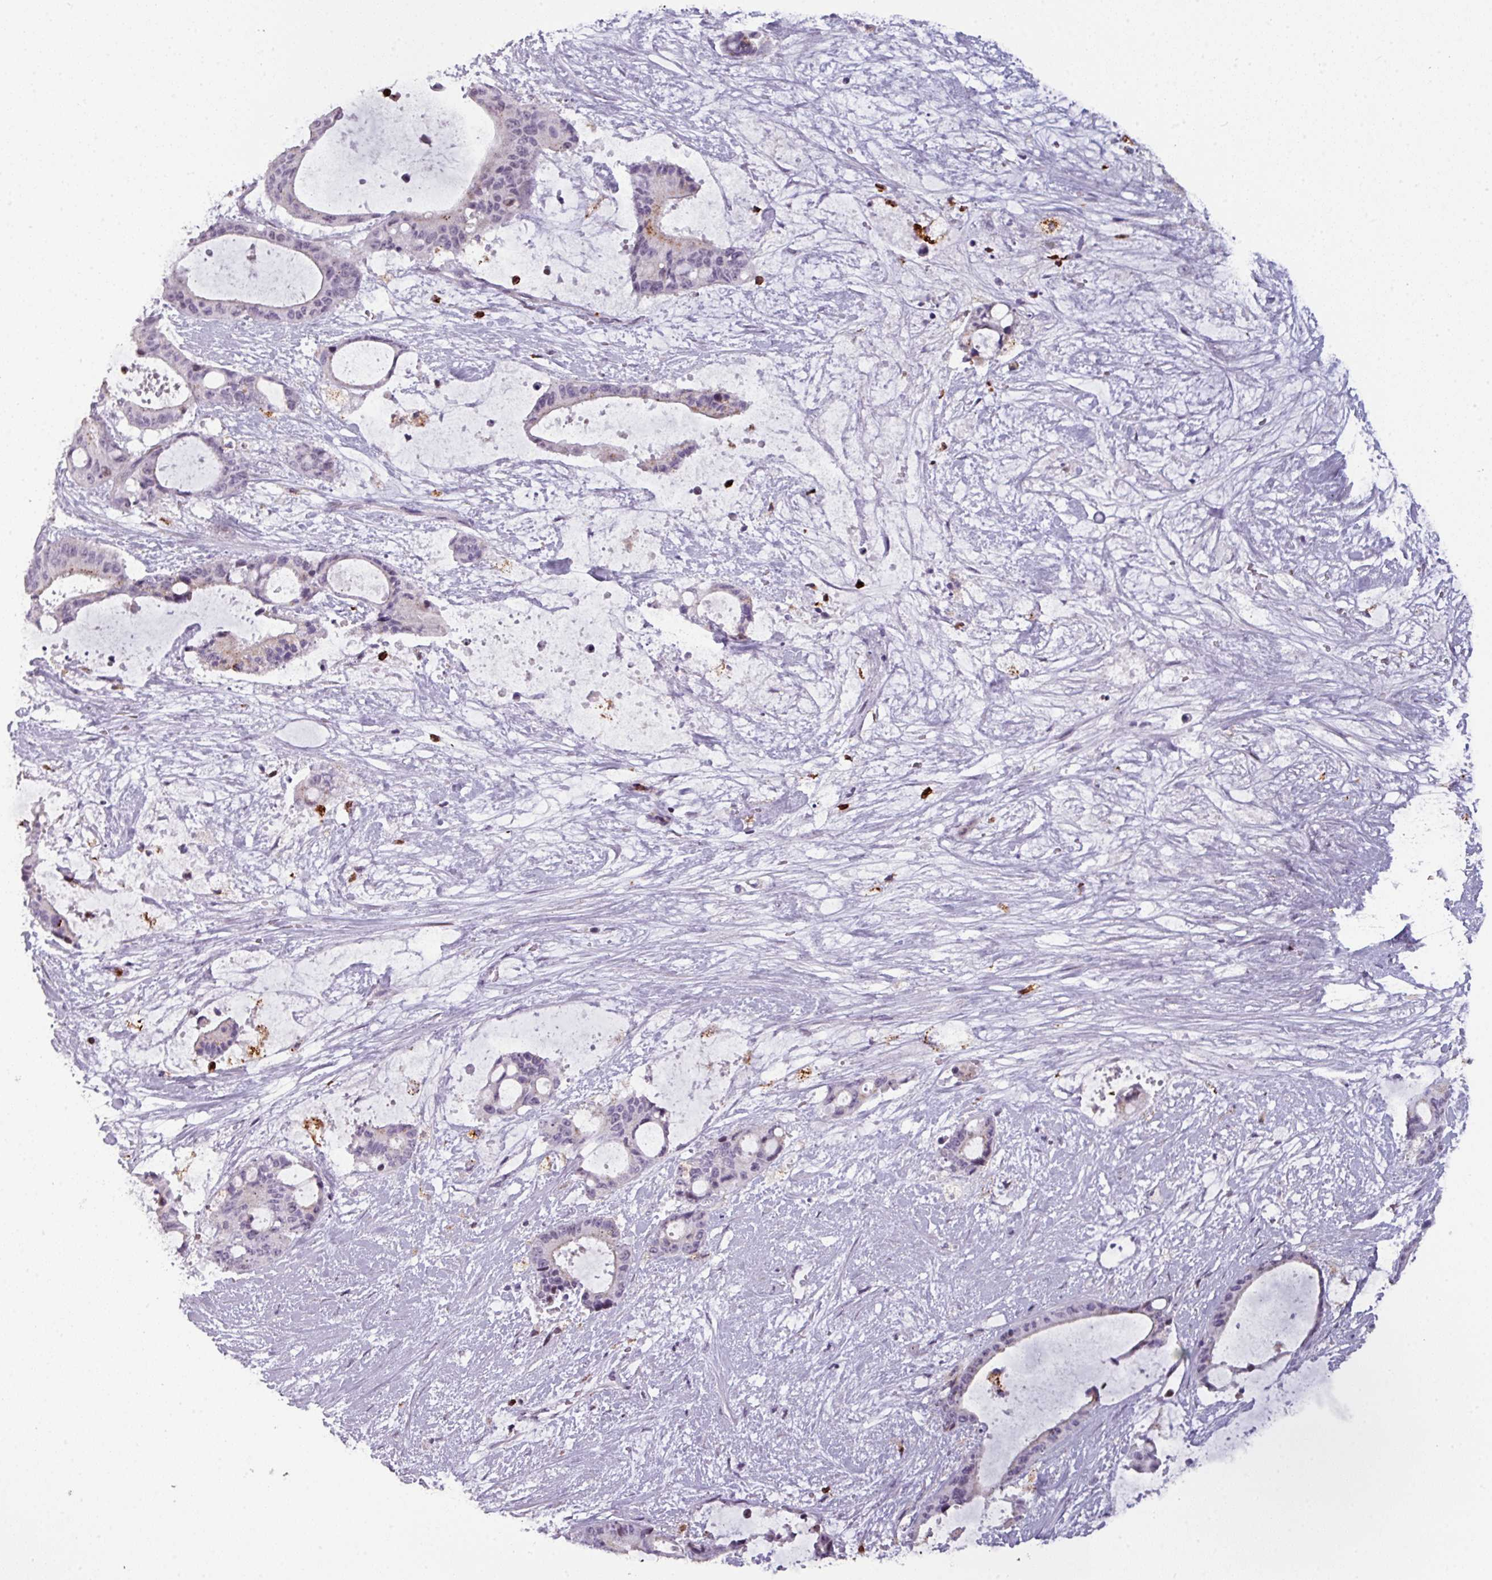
{"staining": {"intensity": "negative", "quantity": "none", "location": "none"}, "tissue": "liver cancer", "cell_type": "Tumor cells", "image_type": "cancer", "snomed": [{"axis": "morphology", "description": "Normal tissue, NOS"}, {"axis": "morphology", "description": "Cholangiocarcinoma"}, {"axis": "topography", "description": "Liver"}, {"axis": "topography", "description": "Peripheral nerve tissue"}], "caption": "The immunohistochemistry (IHC) image has no significant expression in tumor cells of liver cancer (cholangiocarcinoma) tissue. (DAB (3,3'-diaminobenzidine) immunohistochemistry with hematoxylin counter stain).", "gene": "TMEFF1", "patient": {"sex": "female", "age": 73}}